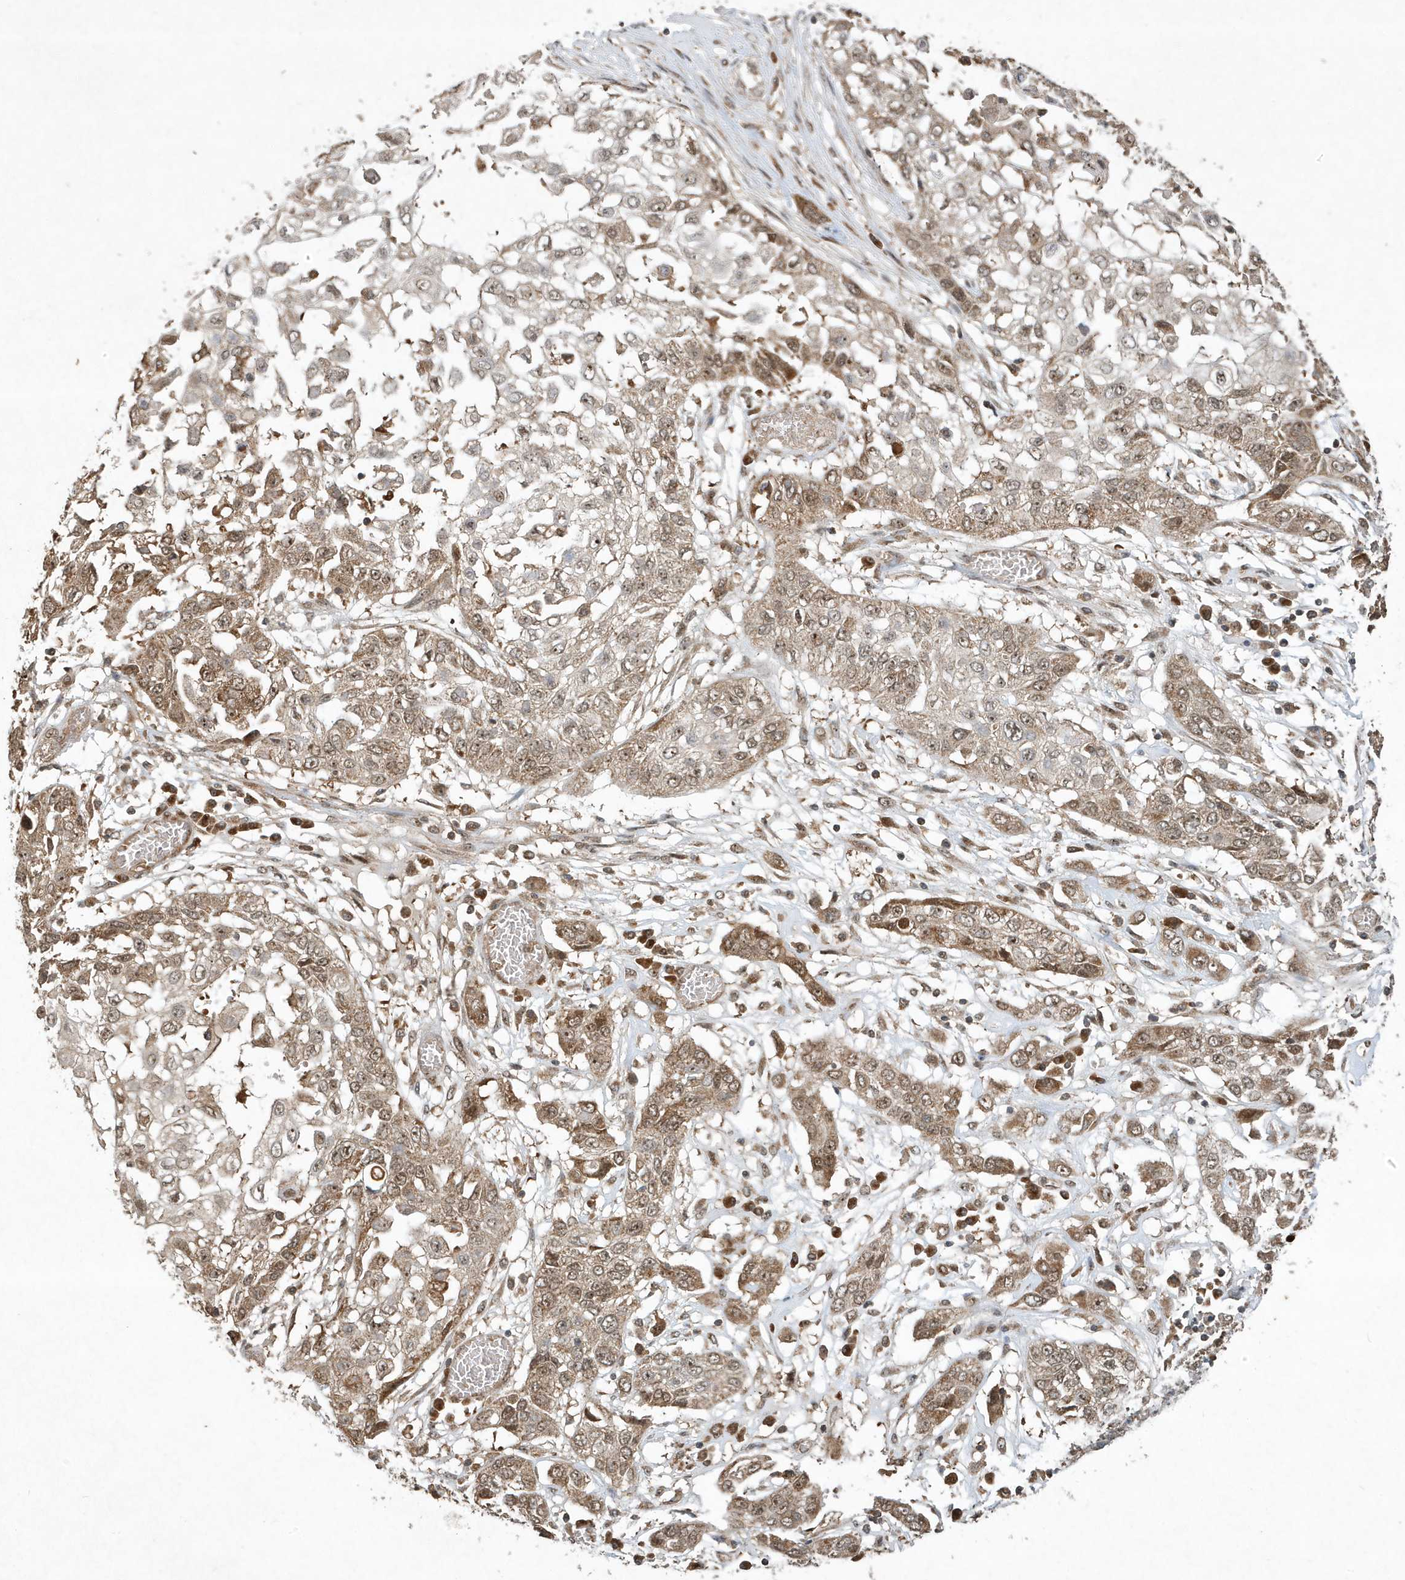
{"staining": {"intensity": "moderate", "quantity": ">75%", "location": "cytoplasmic/membranous,nuclear"}, "tissue": "lung cancer", "cell_type": "Tumor cells", "image_type": "cancer", "snomed": [{"axis": "morphology", "description": "Squamous cell carcinoma, NOS"}, {"axis": "topography", "description": "Lung"}], "caption": "Protein expression analysis of human lung cancer reveals moderate cytoplasmic/membranous and nuclear staining in about >75% of tumor cells.", "gene": "ABCB9", "patient": {"sex": "male", "age": 71}}